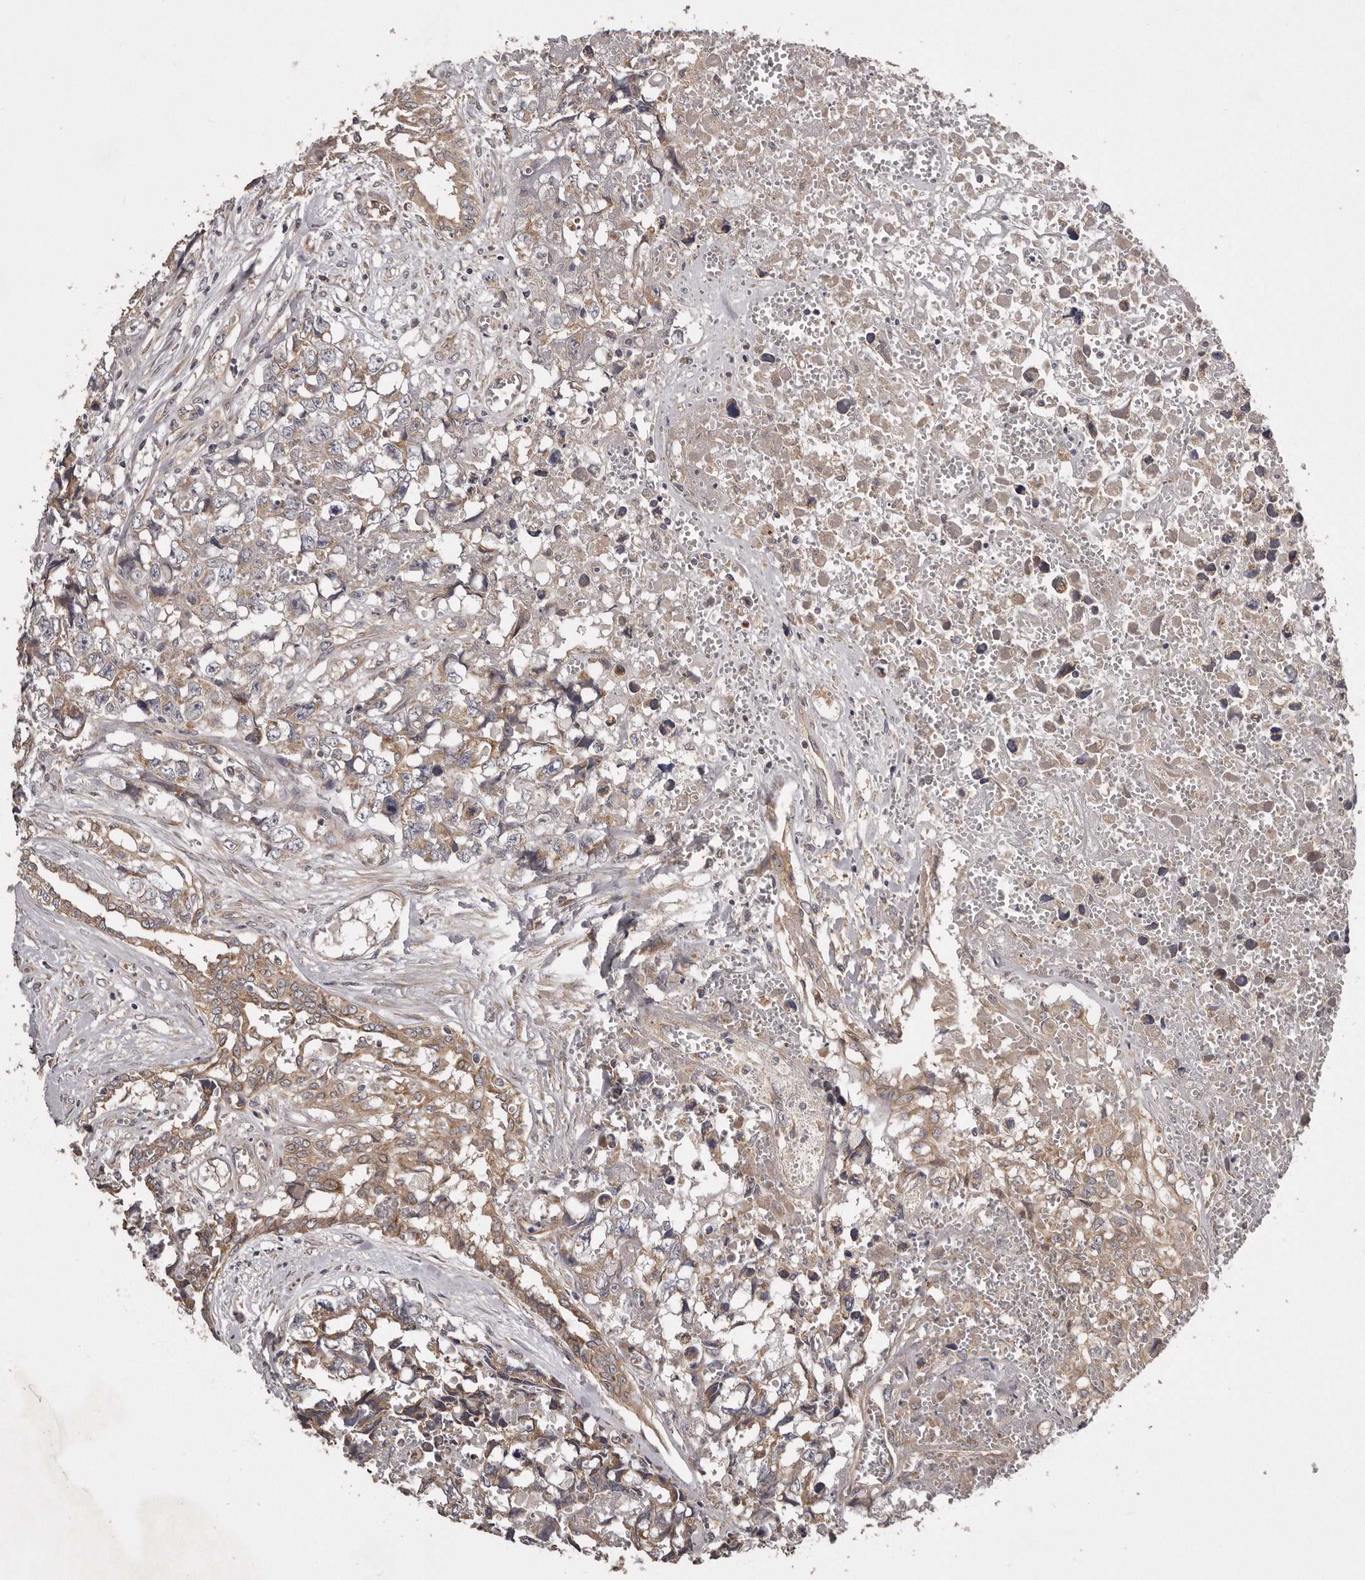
{"staining": {"intensity": "weak", "quantity": ">75%", "location": "cytoplasmic/membranous"}, "tissue": "testis cancer", "cell_type": "Tumor cells", "image_type": "cancer", "snomed": [{"axis": "morphology", "description": "Carcinoma, Embryonal, NOS"}, {"axis": "topography", "description": "Testis"}], "caption": "Immunohistochemical staining of human testis embryonal carcinoma exhibits weak cytoplasmic/membranous protein staining in approximately >75% of tumor cells.", "gene": "ARMCX1", "patient": {"sex": "male", "age": 31}}